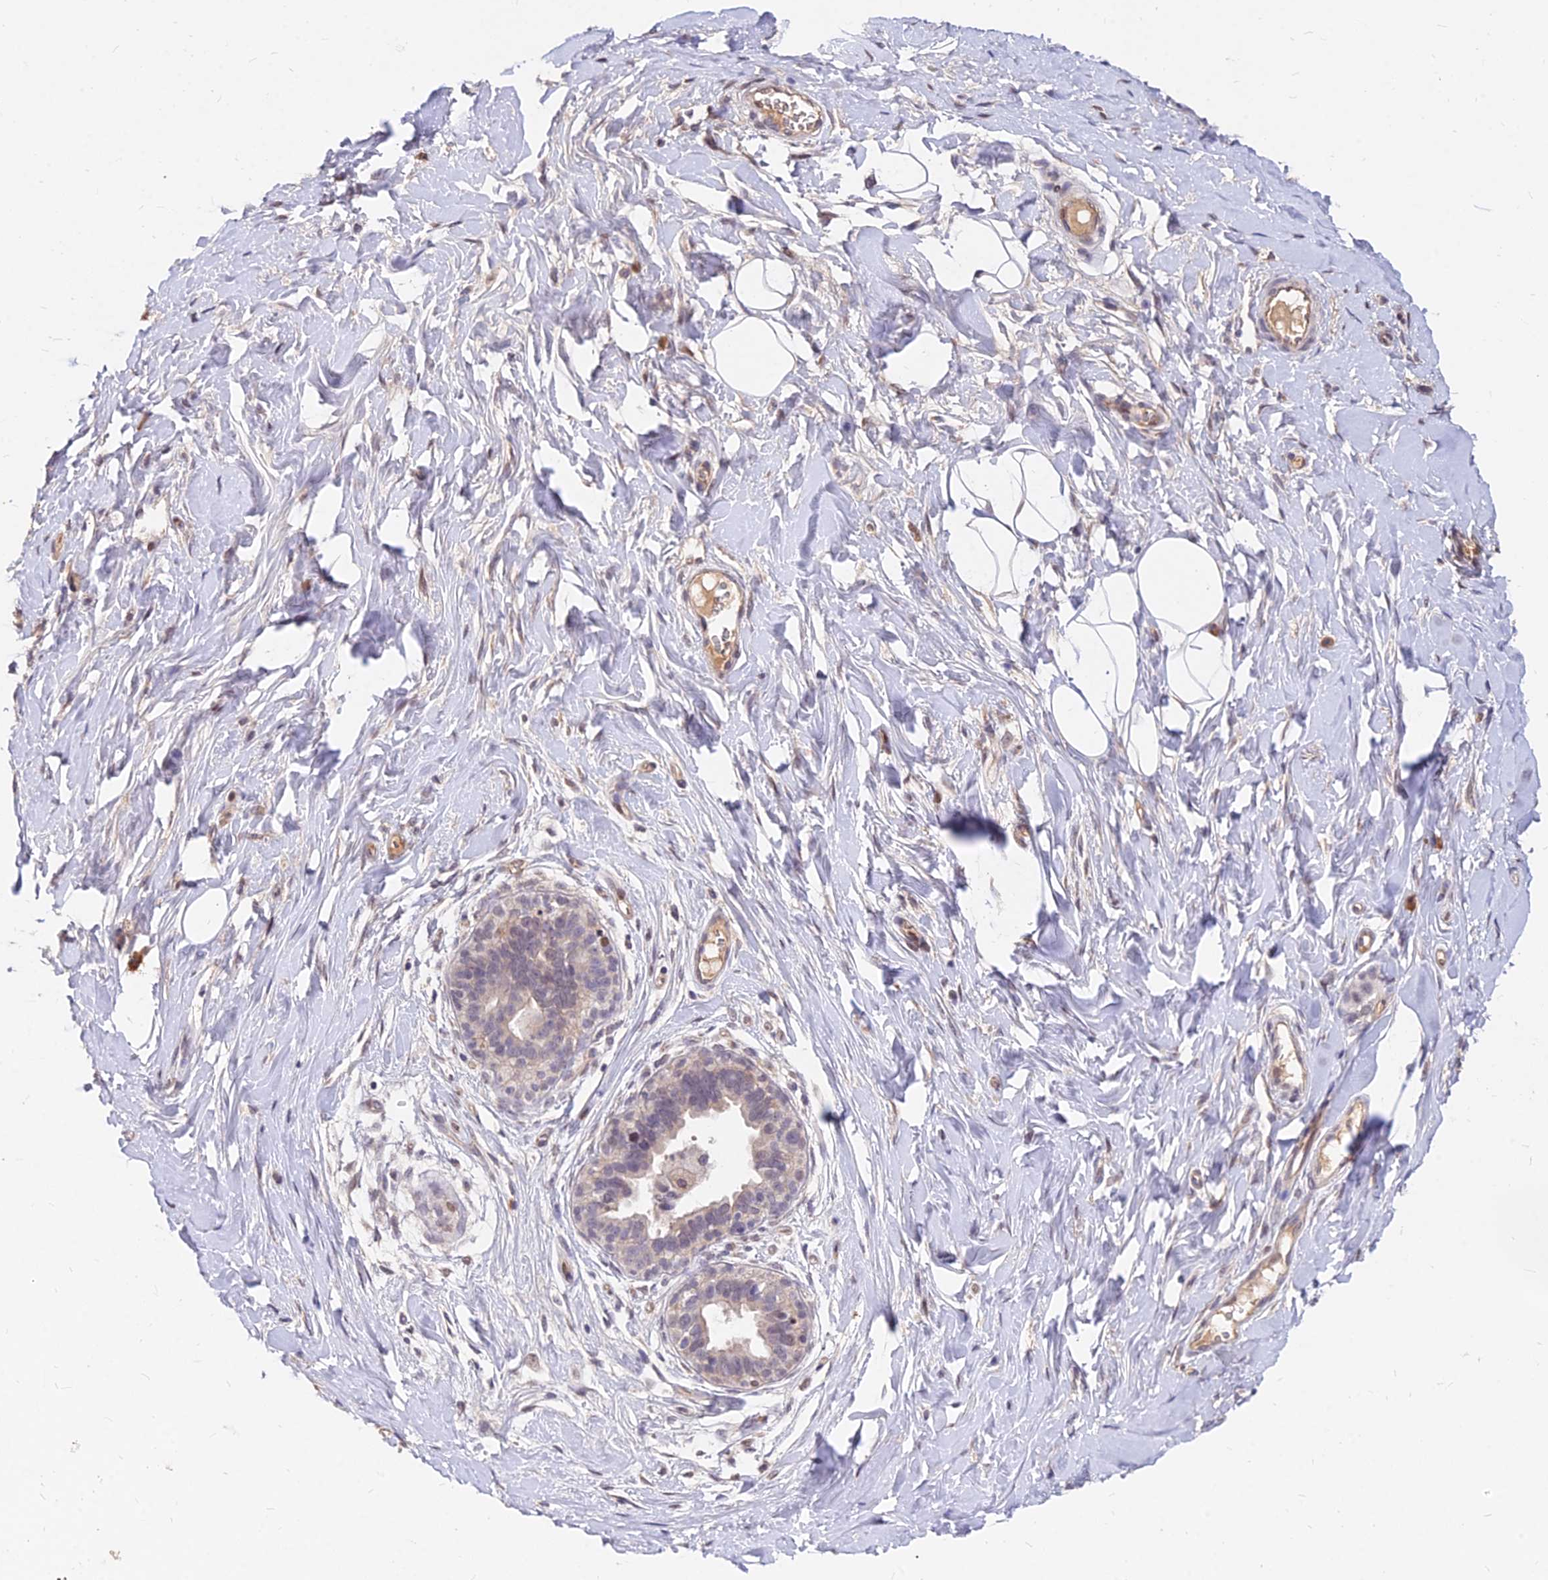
{"staining": {"intensity": "negative", "quantity": "none", "location": "none"}, "tissue": "adipose tissue", "cell_type": "Adipocytes", "image_type": "normal", "snomed": [{"axis": "morphology", "description": "Normal tissue, NOS"}, {"axis": "topography", "description": "Breast"}], "caption": "DAB (3,3'-diaminobenzidine) immunohistochemical staining of normal human adipose tissue reveals no significant staining in adipocytes. (Immunohistochemistry (ihc), brightfield microscopy, high magnification).", "gene": "C11orf68", "patient": {"sex": "female", "age": 26}}